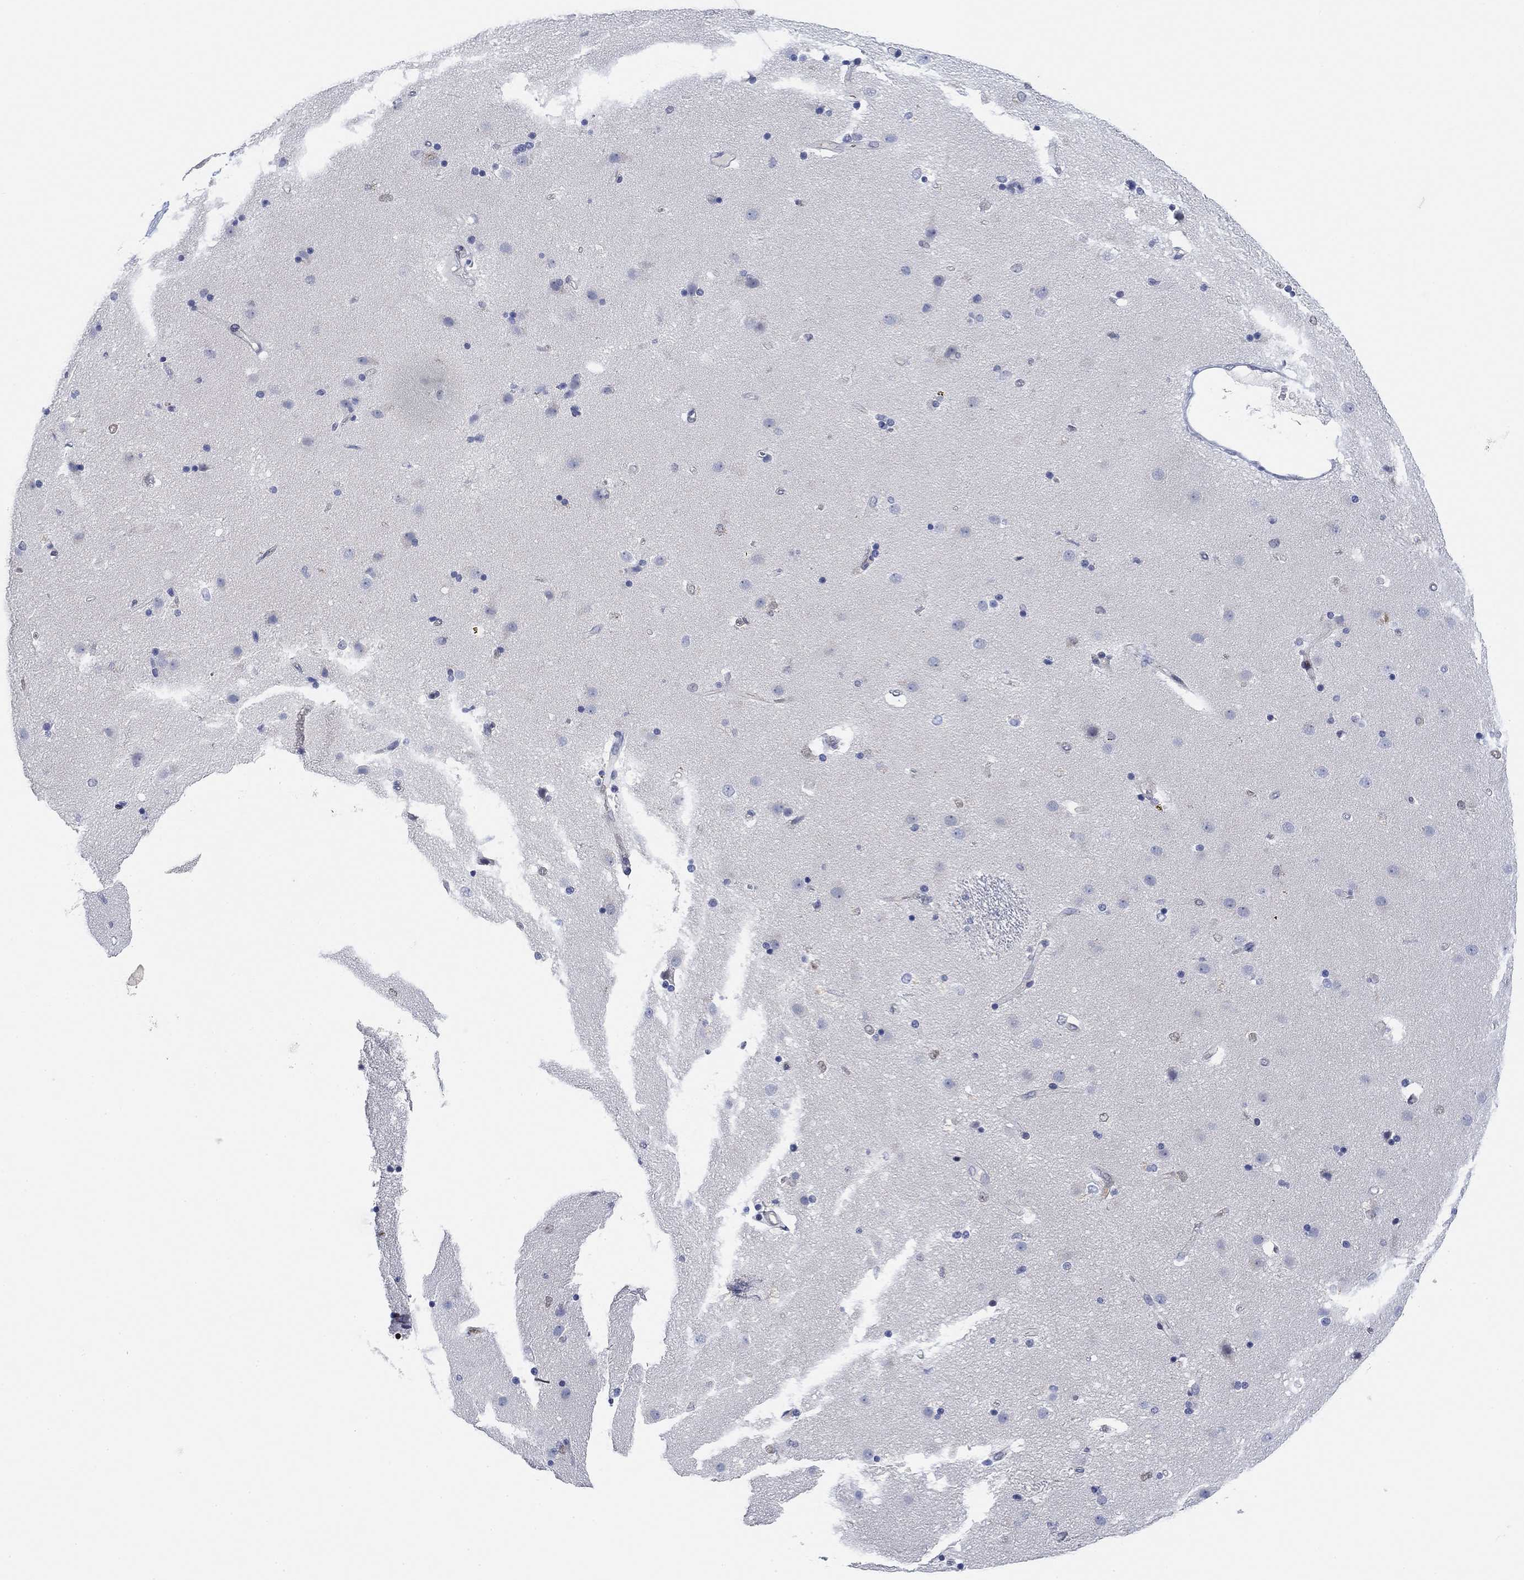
{"staining": {"intensity": "negative", "quantity": "none", "location": "none"}, "tissue": "caudate", "cell_type": "Glial cells", "image_type": "normal", "snomed": [{"axis": "morphology", "description": "Normal tissue, NOS"}, {"axis": "topography", "description": "Lateral ventricle wall"}], "caption": "Immunohistochemistry (IHC) of normal caudate exhibits no staining in glial cells.", "gene": "PAX6", "patient": {"sex": "female", "age": 71}}